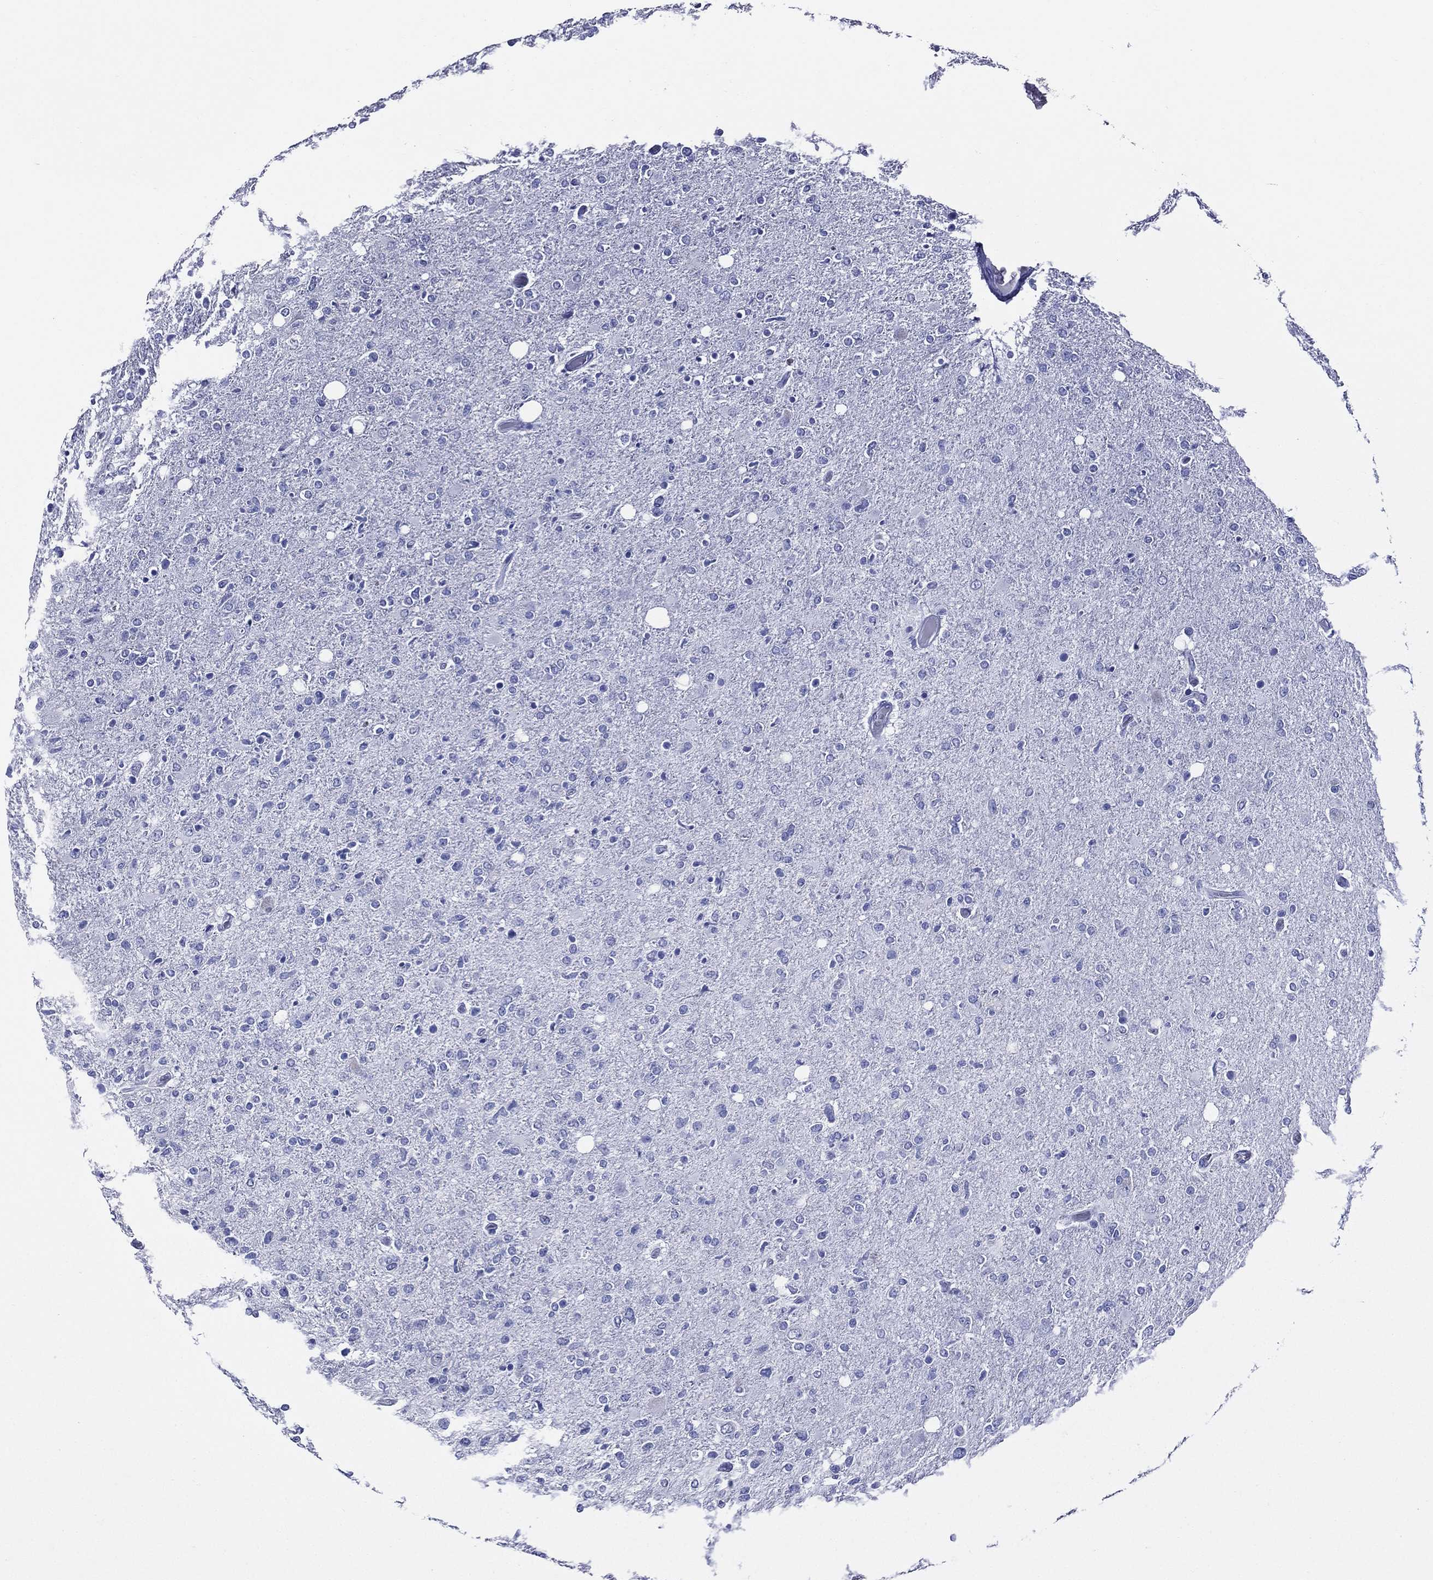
{"staining": {"intensity": "negative", "quantity": "none", "location": "none"}, "tissue": "glioma", "cell_type": "Tumor cells", "image_type": "cancer", "snomed": [{"axis": "morphology", "description": "Glioma, malignant, High grade"}, {"axis": "topography", "description": "Cerebral cortex"}], "caption": "IHC photomicrograph of glioma stained for a protein (brown), which demonstrates no expression in tumor cells. The staining was performed using DAB (3,3'-diaminobenzidine) to visualize the protein expression in brown, while the nuclei were stained in blue with hematoxylin (Magnification: 20x).", "gene": "ACE2", "patient": {"sex": "male", "age": 70}}